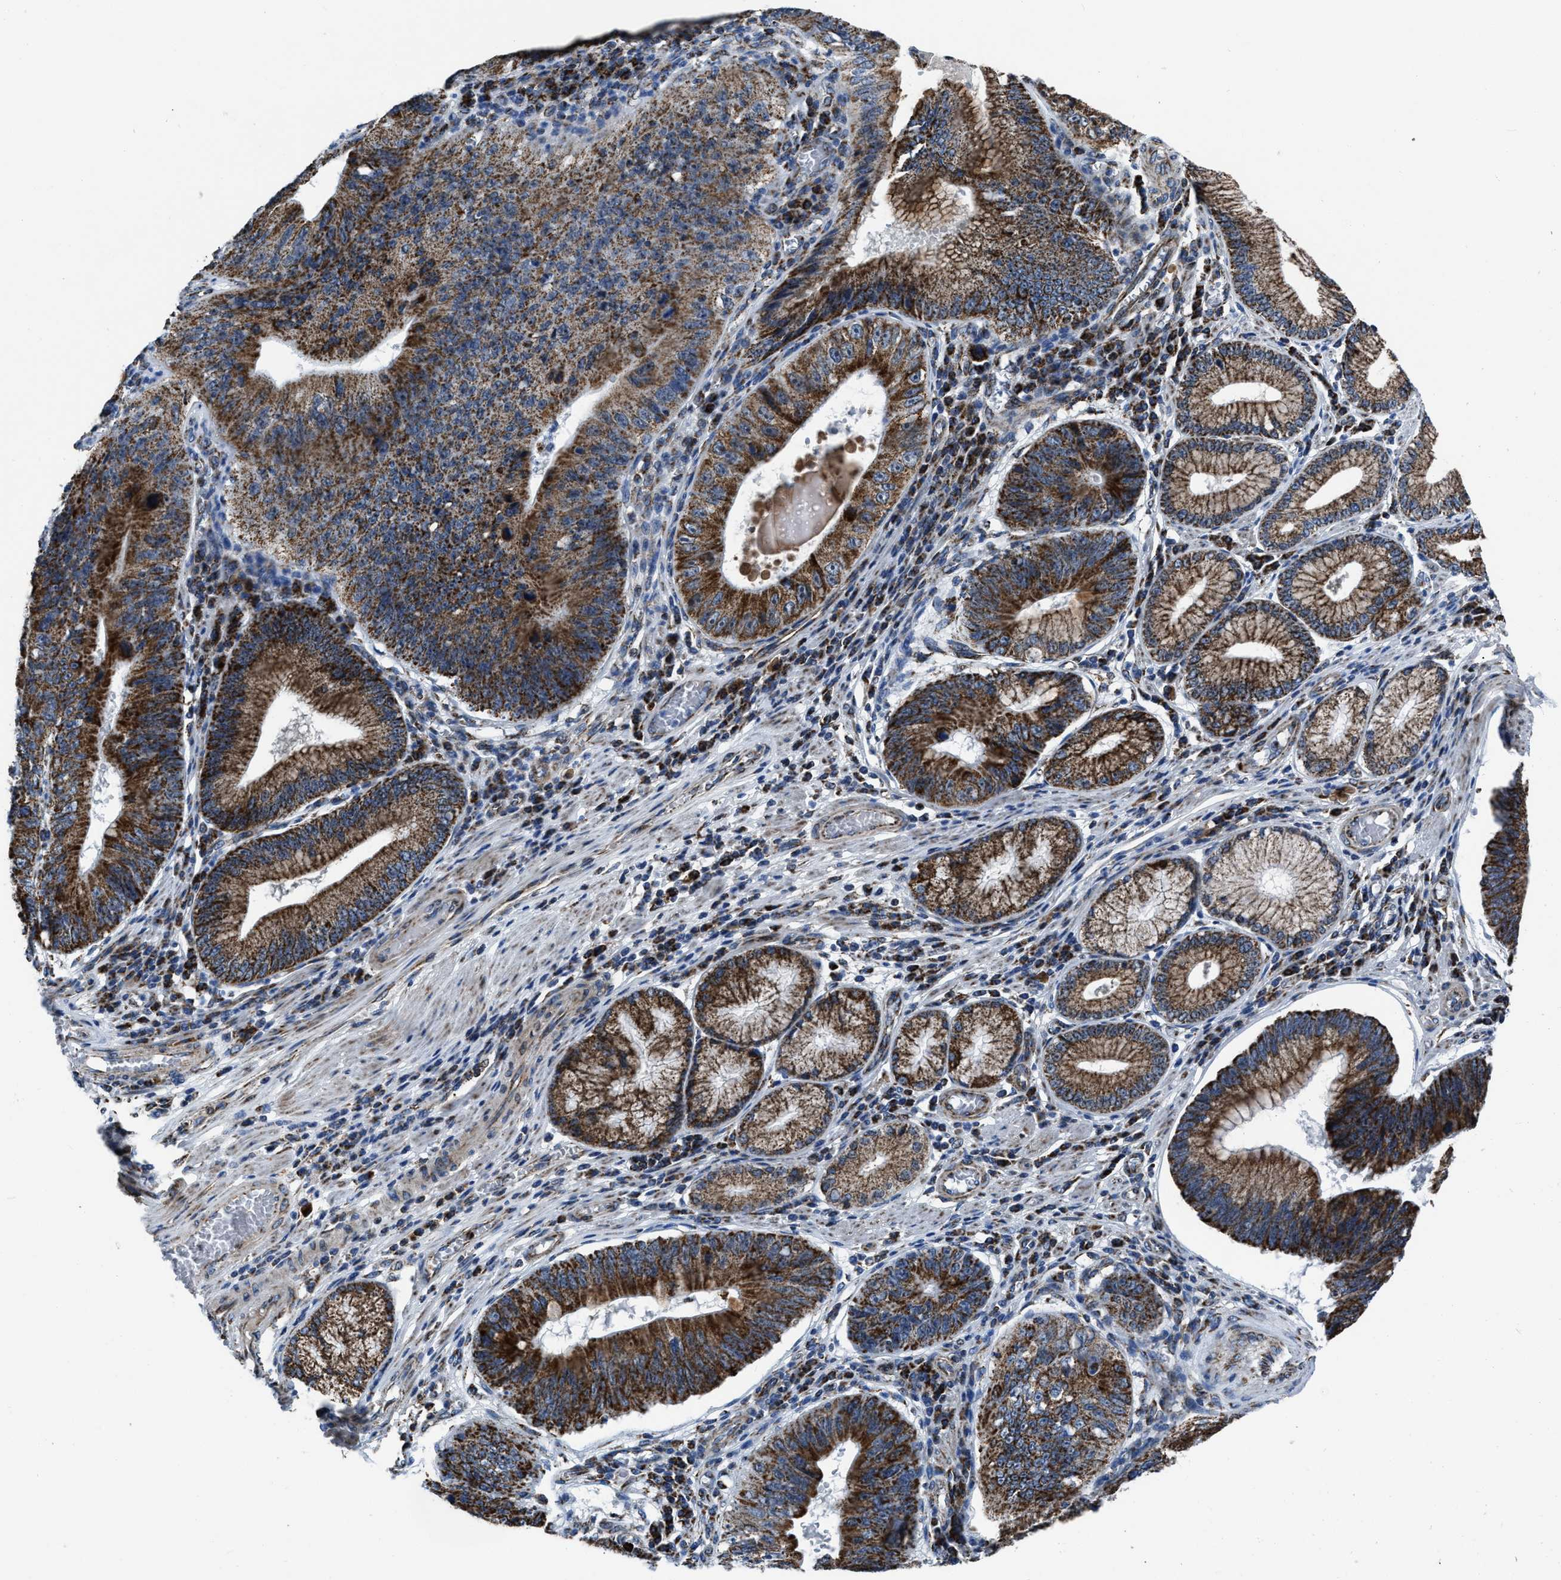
{"staining": {"intensity": "strong", "quantity": ">75%", "location": "cytoplasmic/membranous"}, "tissue": "stomach cancer", "cell_type": "Tumor cells", "image_type": "cancer", "snomed": [{"axis": "morphology", "description": "Adenocarcinoma, NOS"}, {"axis": "topography", "description": "Stomach"}], "caption": "Adenocarcinoma (stomach) was stained to show a protein in brown. There is high levels of strong cytoplasmic/membranous expression in about >75% of tumor cells. Nuclei are stained in blue.", "gene": "NSD3", "patient": {"sex": "male", "age": 59}}